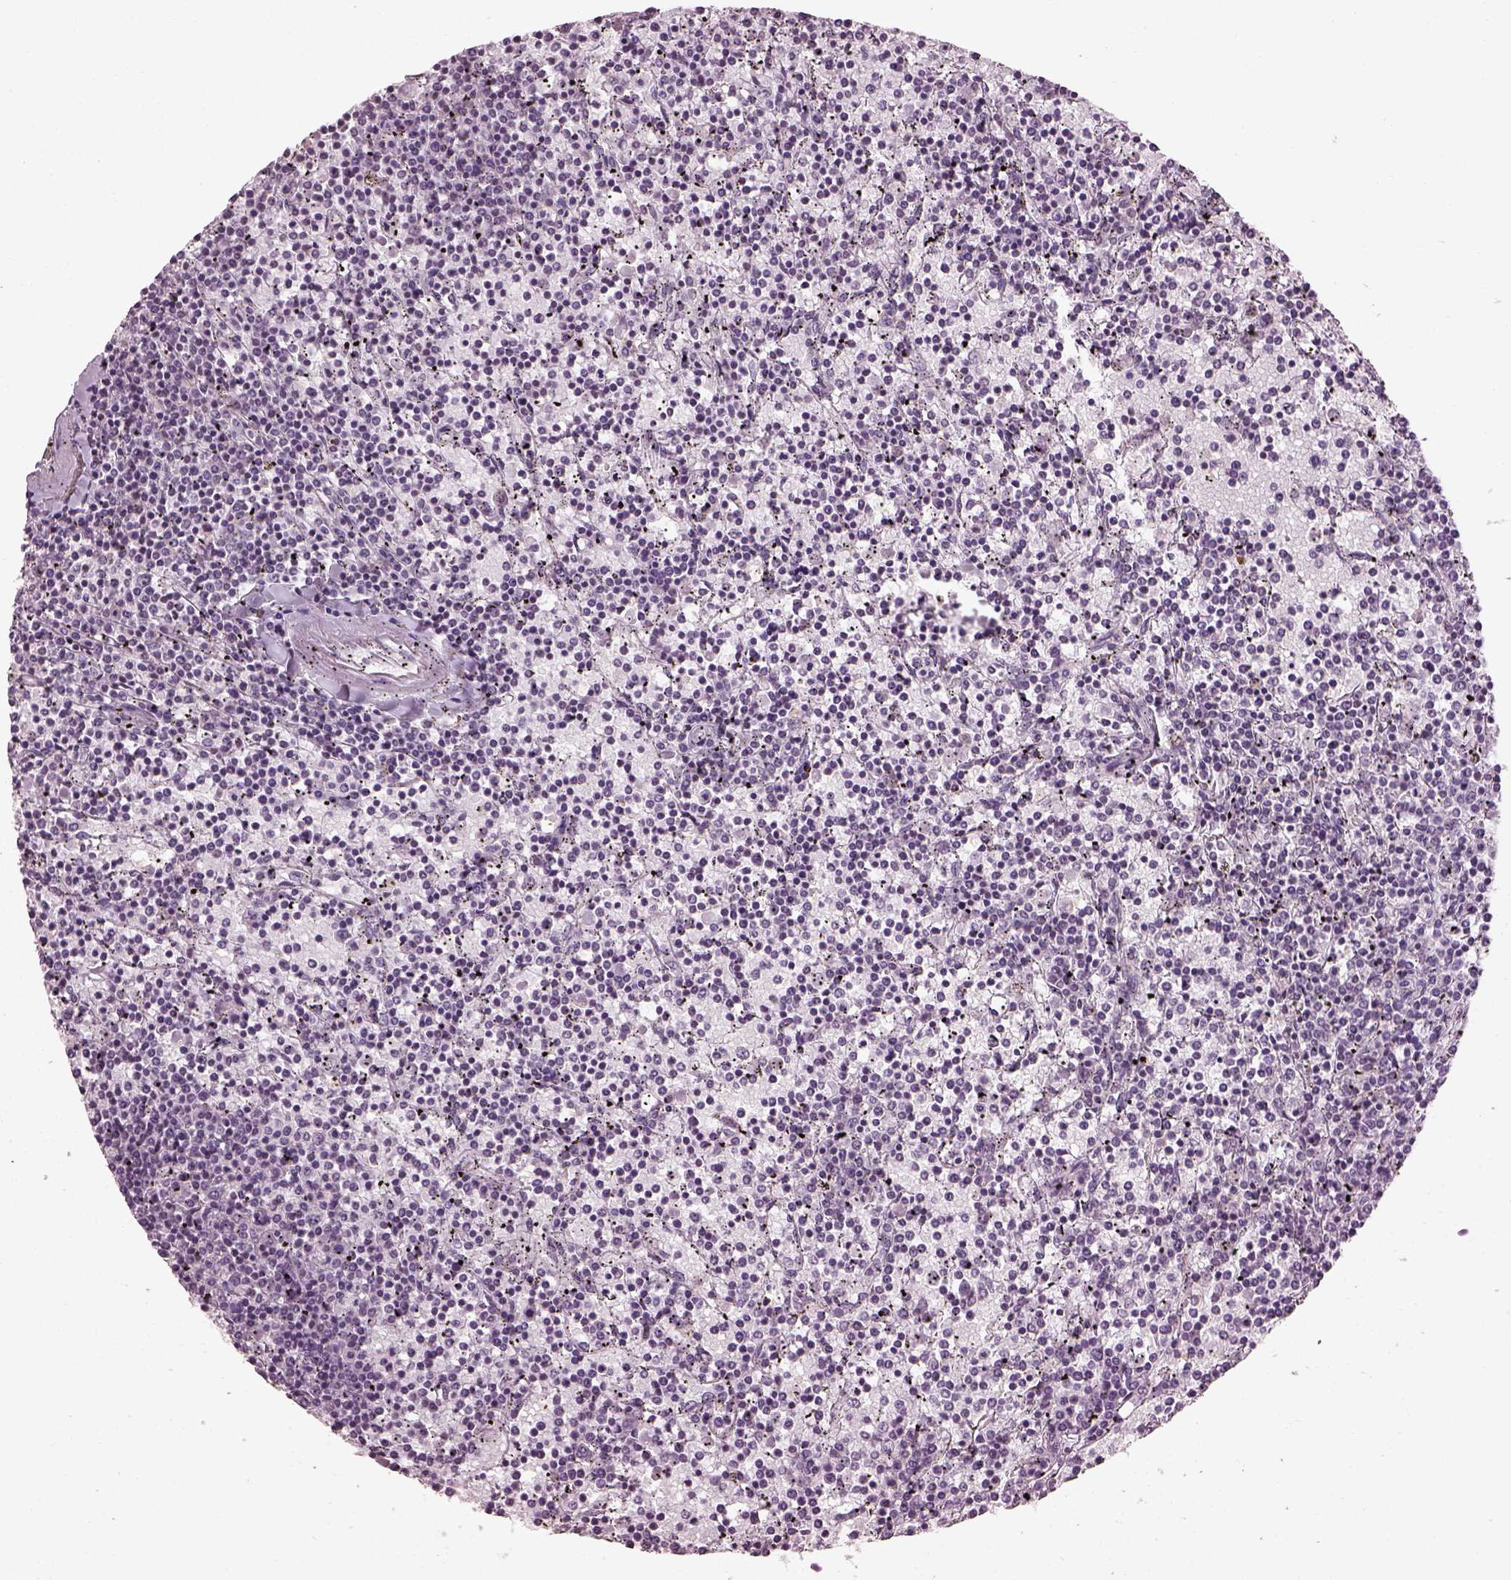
{"staining": {"intensity": "negative", "quantity": "none", "location": "none"}, "tissue": "lymphoma", "cell_type": "Tumor cells", "image_type": "cancer", "snomed": [{"axis": "morphology", "description": "Malignant lymphoma, non-Hodgkin's type, Low grade"}, {"axis": "topography", "description": "Spleen"}], "caption": "High power microscopy histopathology image of an immunohistochemistry (IHC) histopathology image of low-grade malignant lymphoma, non-Hodgkin's type, revealing no significant staining in tumor cells.", "gene": "ADGRG2", "patient": {"sex": "female", "age": 77}}